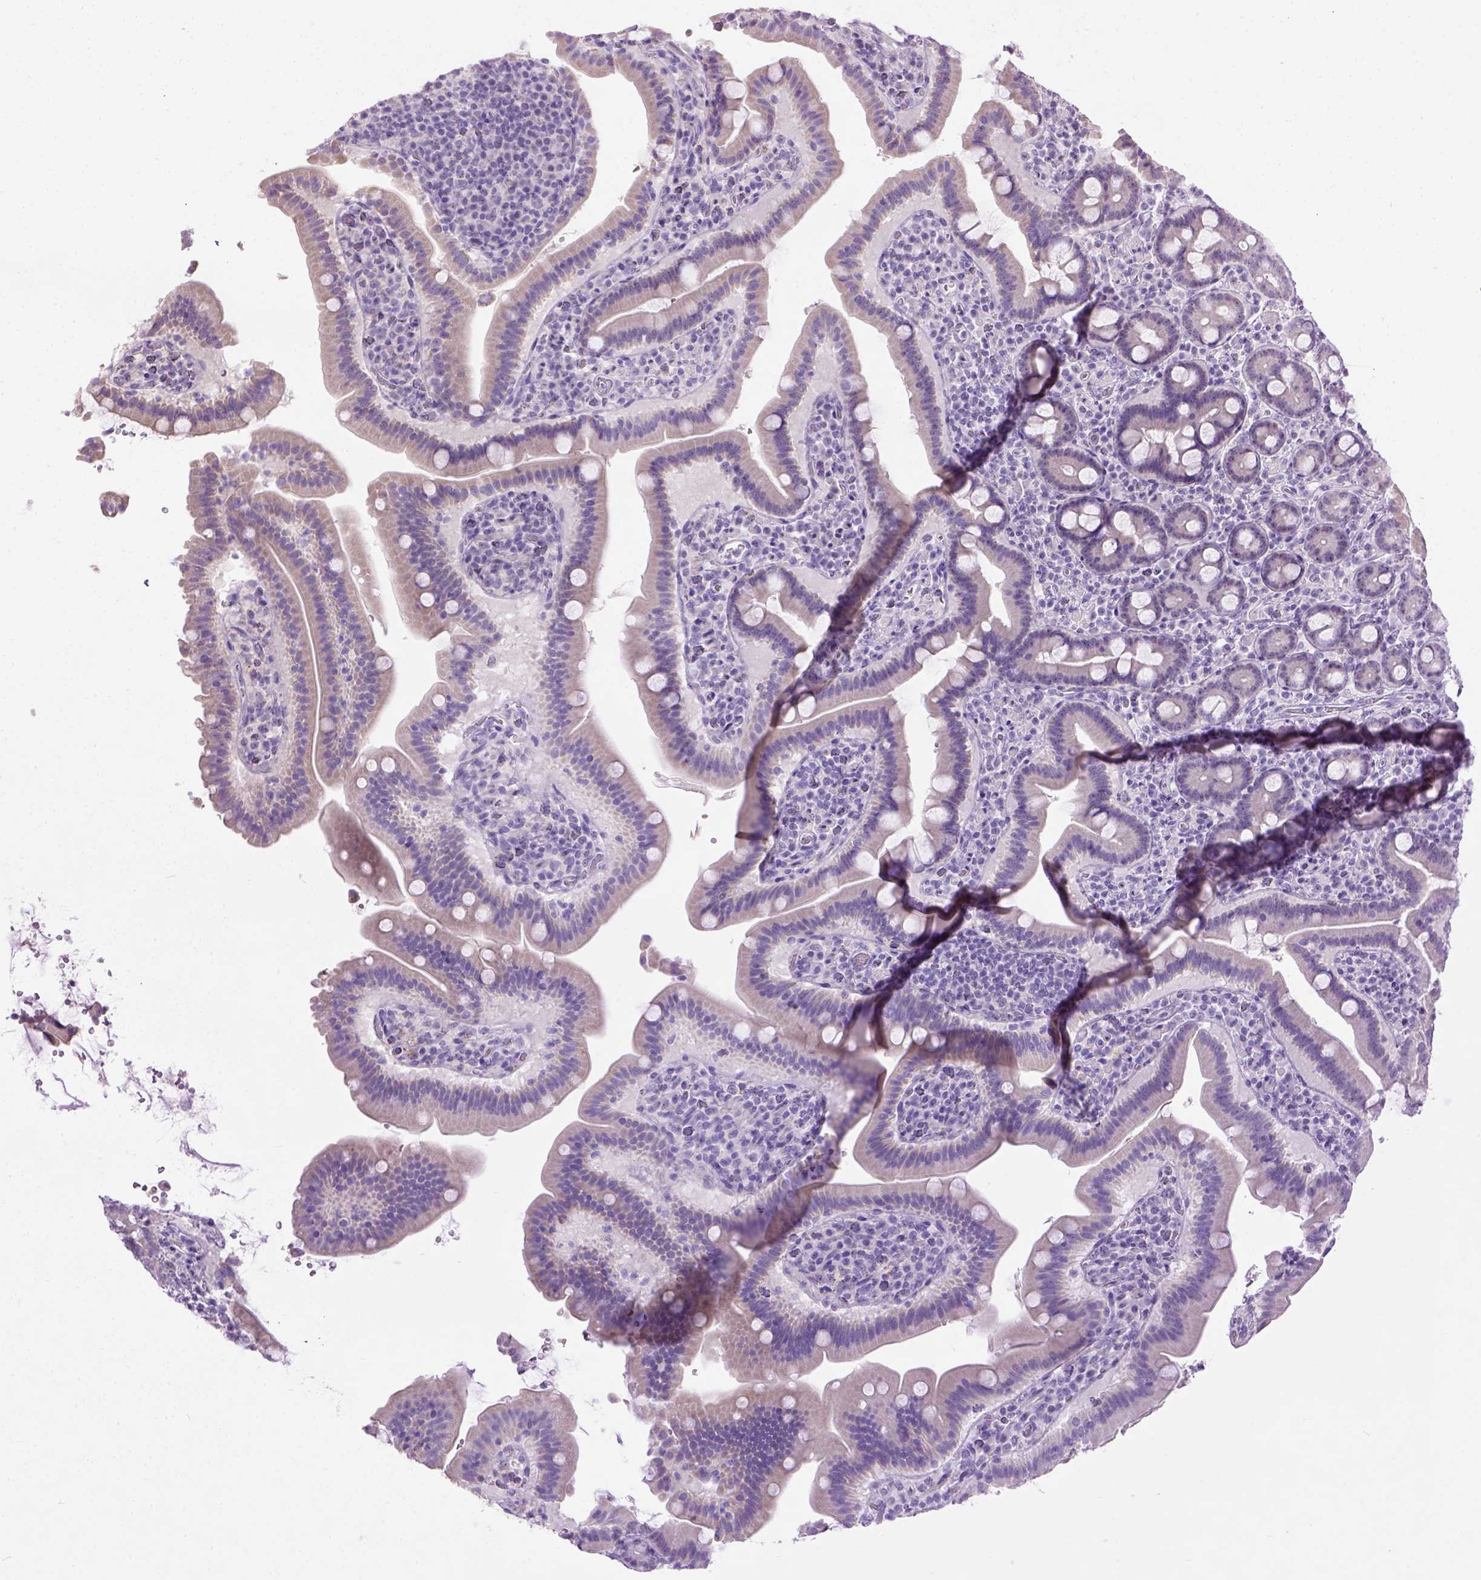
{"staining": {"intensity": "negative", "quantity": "none", "location": "none"}, "tissue": "small intestine", "cell_type": "Glandular cells", "image_type": "normal", "snomed": [{"axis": "morphology", "description": "Normal tissue, NOS"}, {"axis": "topography", "description": "Small intestine"}], "caption": "Protein analysis of unremarkable small intestine demonstrates no significant positivity in glandular cells. Brightfield microscopy of immunohistochemistry (IHC) stained with DAB (brown) and hematoxylin (blue), captured at high magnification.", "gene": "UTP4", "patient": {"sex": "male", "age": 26}}